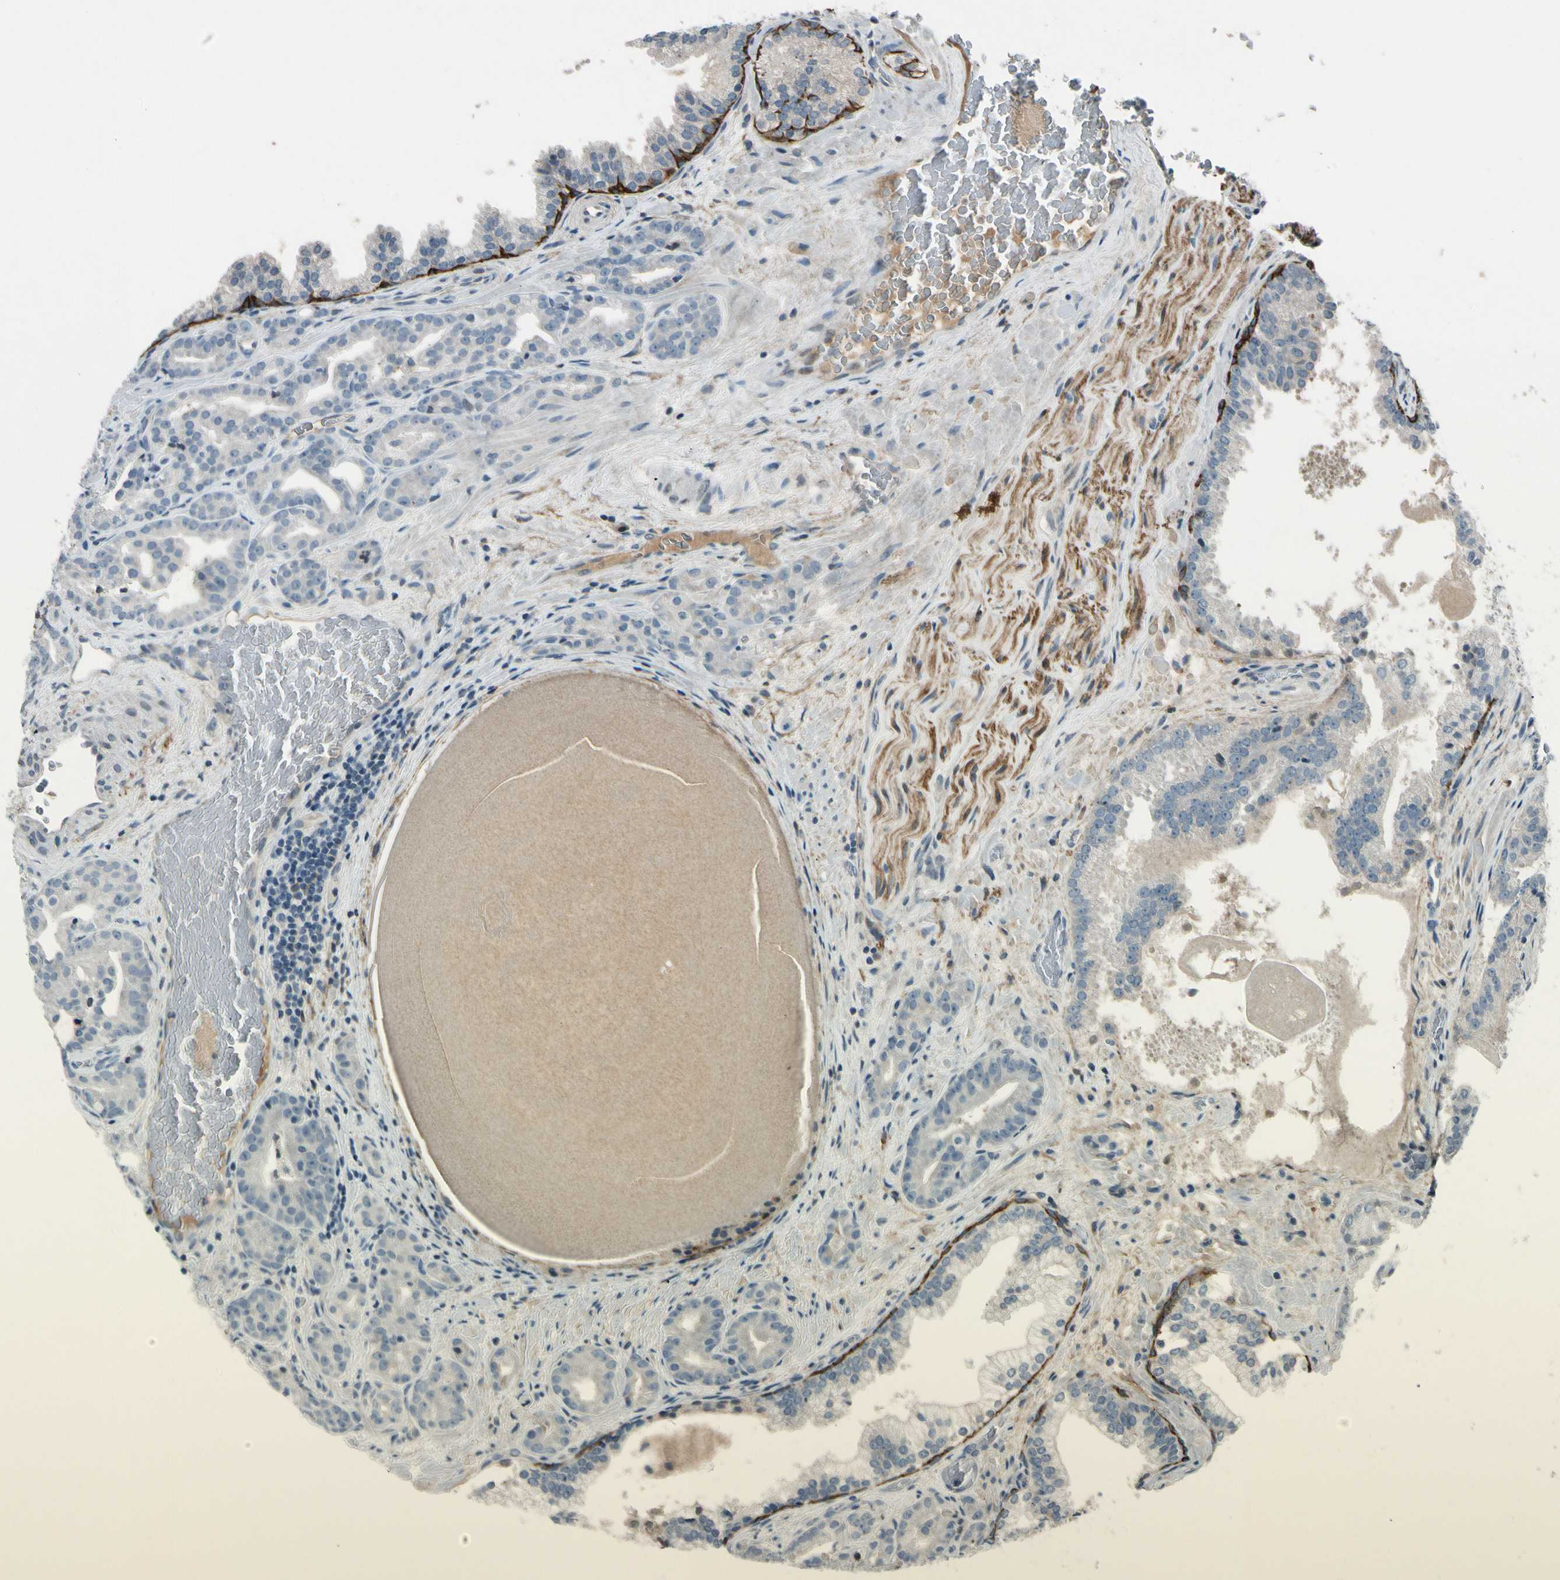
{"staining": {"intensity": "negative", "quantity": "none", "location": "none"}, "tissue": "prostate cancer", "cell_type": "Tumor cells", "image_type": "cancer", "snomed": [{"axis": "morphology", "description": "Adenocarcinoma, Low grade"}, {"axis": "topography", "description": "Prostate"}], "caption": "IHC histopathology image of prostate cancer stained for a protein (brown), which shows no staining in tumor cells. (Stains: DAB immunohistochemistry with hematoxylin counter stain, Microscopy: brightfield microscopy at high magnification).", "gene": "PDPN", "patient": {"sex": "male", "age": 63}}